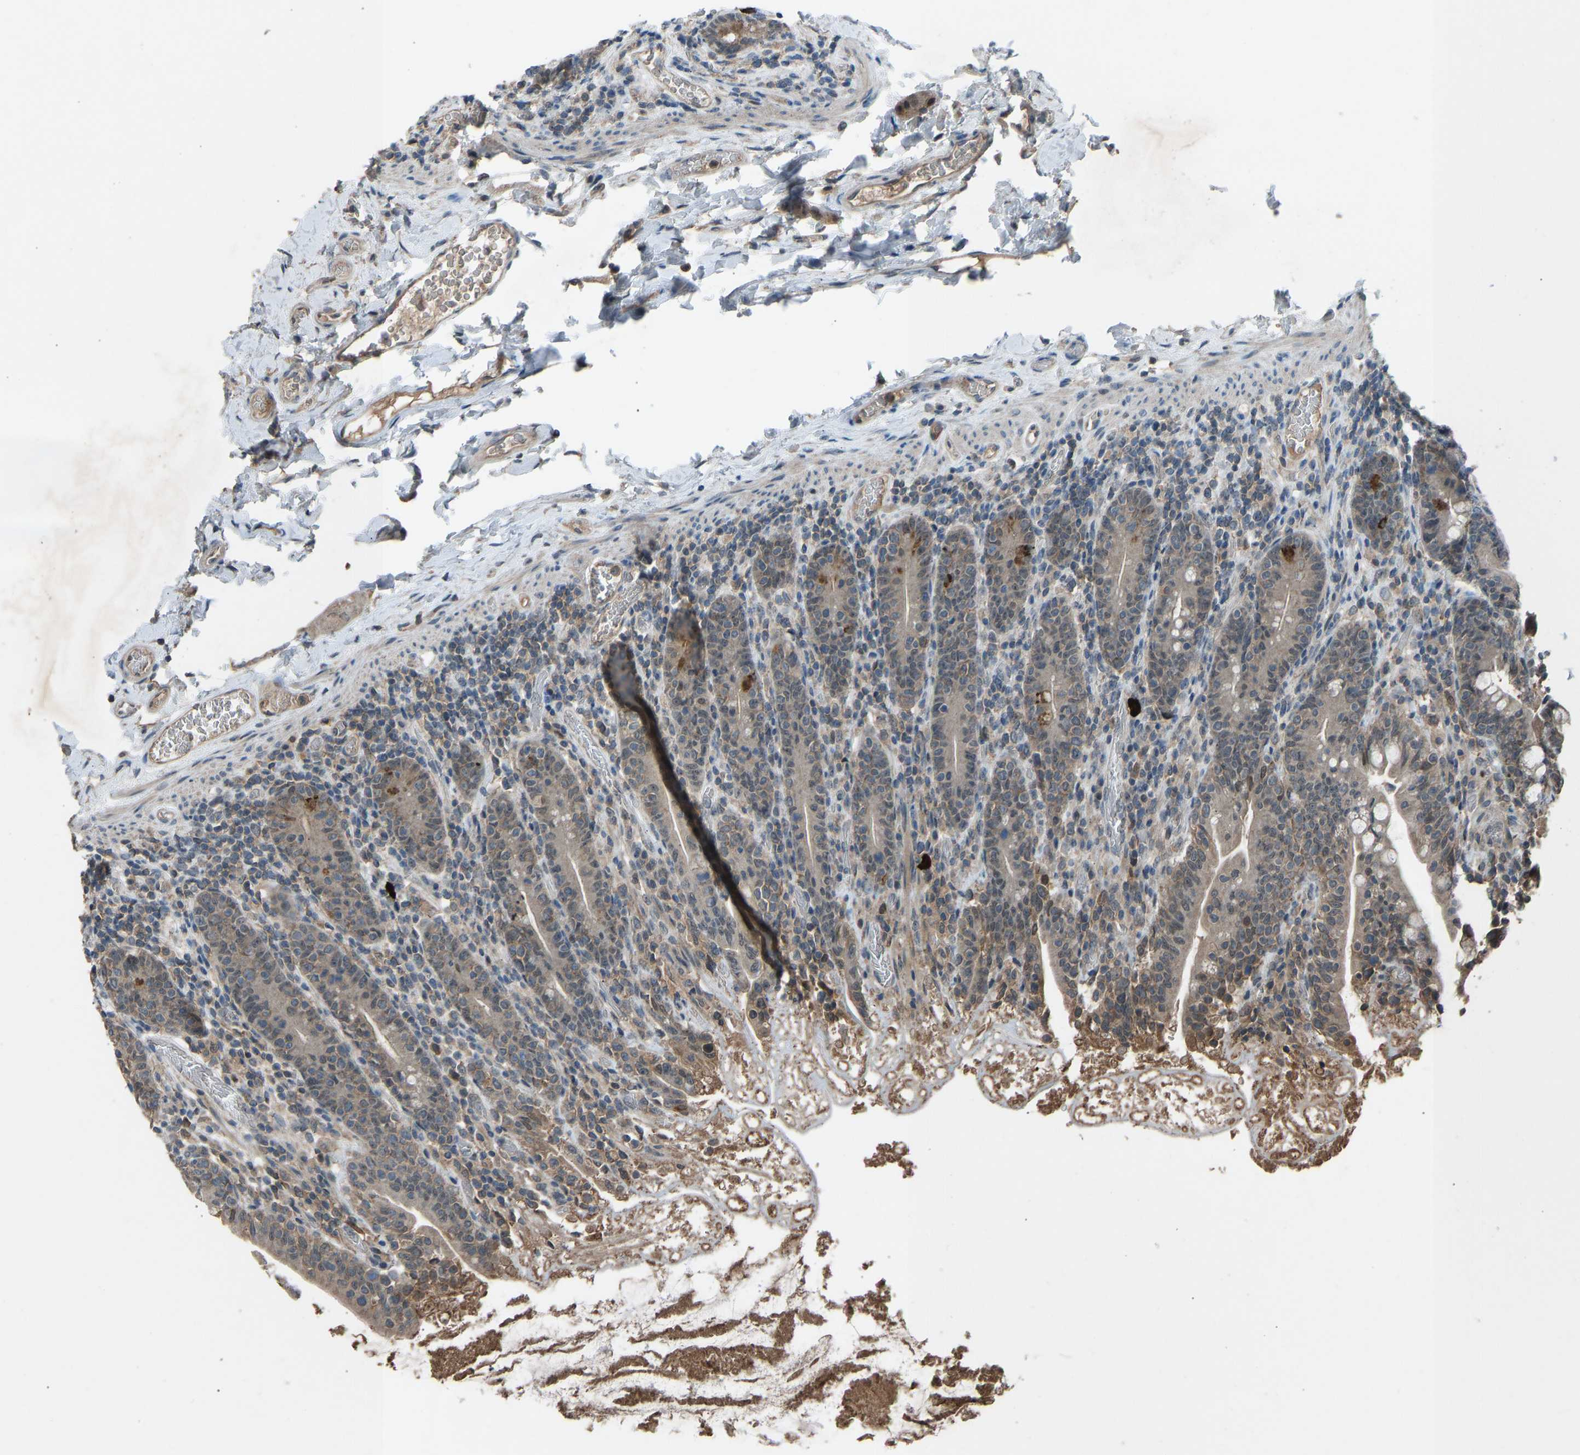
{"staining": {"intensity": "moderate", "quantity": ">75%", "location": "cytoplasmic/membranous"}, "tissue": "small intestine", "cell_type": "Glandular cells", "image_type": "normal", "snomed": [{"axis": "morphology", "description": "Normal tissue, NOS"}, {"axis": "topography", "description": "Small intestine"}], "caption": "Benign small intestine reveals moderate cytoplasmic/membranous expression in approximately >75% of glandular cells.", "gene": "SLC43A1", "patient": {"sex": "female", "age": 56}}